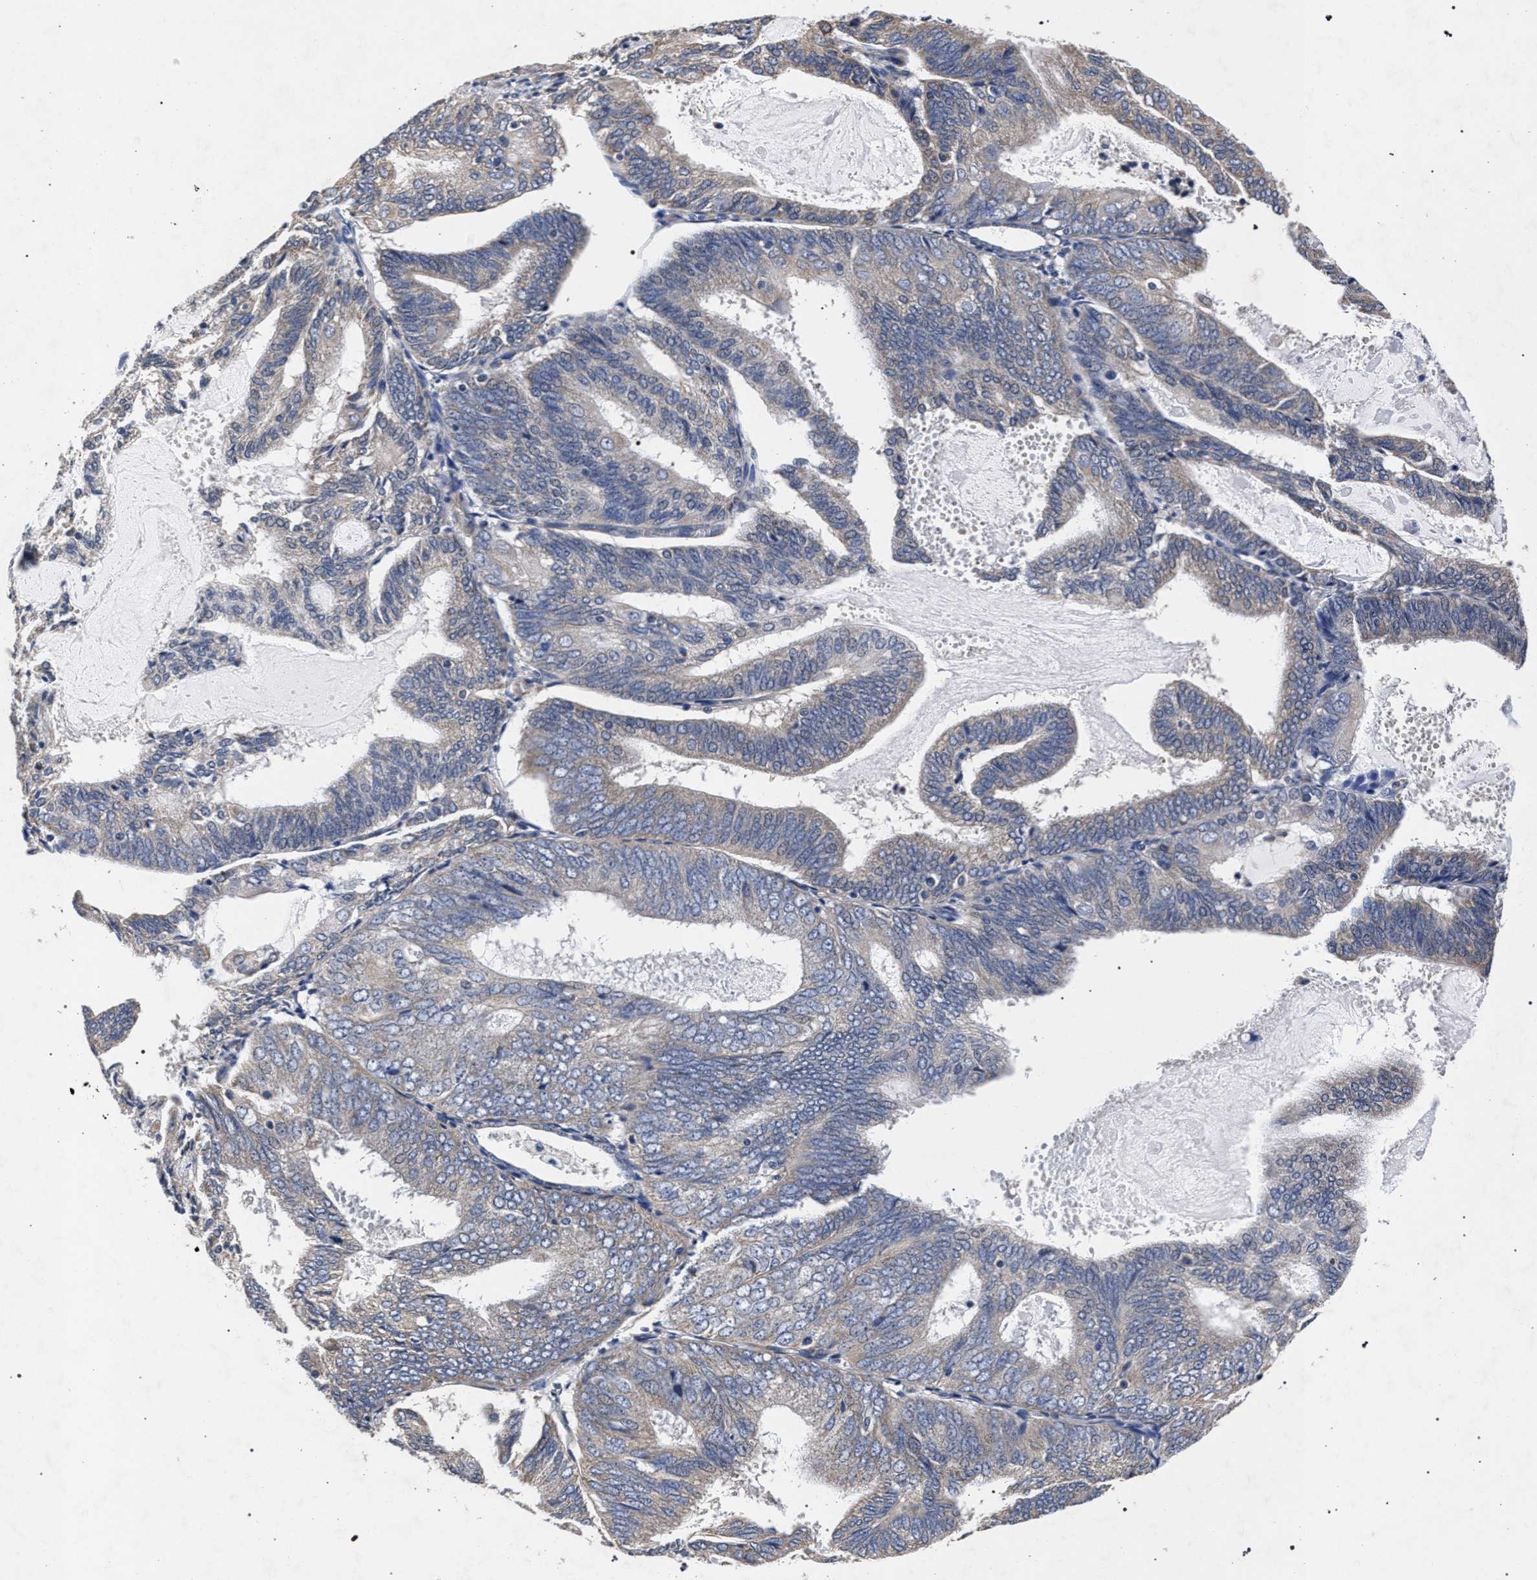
{"staining": {"intensity": "negative", "quantity": "none", "location": "none"}, "tissue": "endometrial cancer", "cell_type": "Tumor cells", "image_type": "cancer", "snomed": [{"axis": "morphology", "description": "Adenocarcinoma, NOS"}, {"axis": "topography", "description": "Endometrium"}], "caption": "DAB immunohistochemical staining of human adenocarcinoma (endometrial) demonstrates no significant expression in tumor cells. (DAB immunohistochemistry visualized using brightfield microscopy, high magnification).", "gene": "CFAP95", "patient": {"sex": "female", "age": 81}}